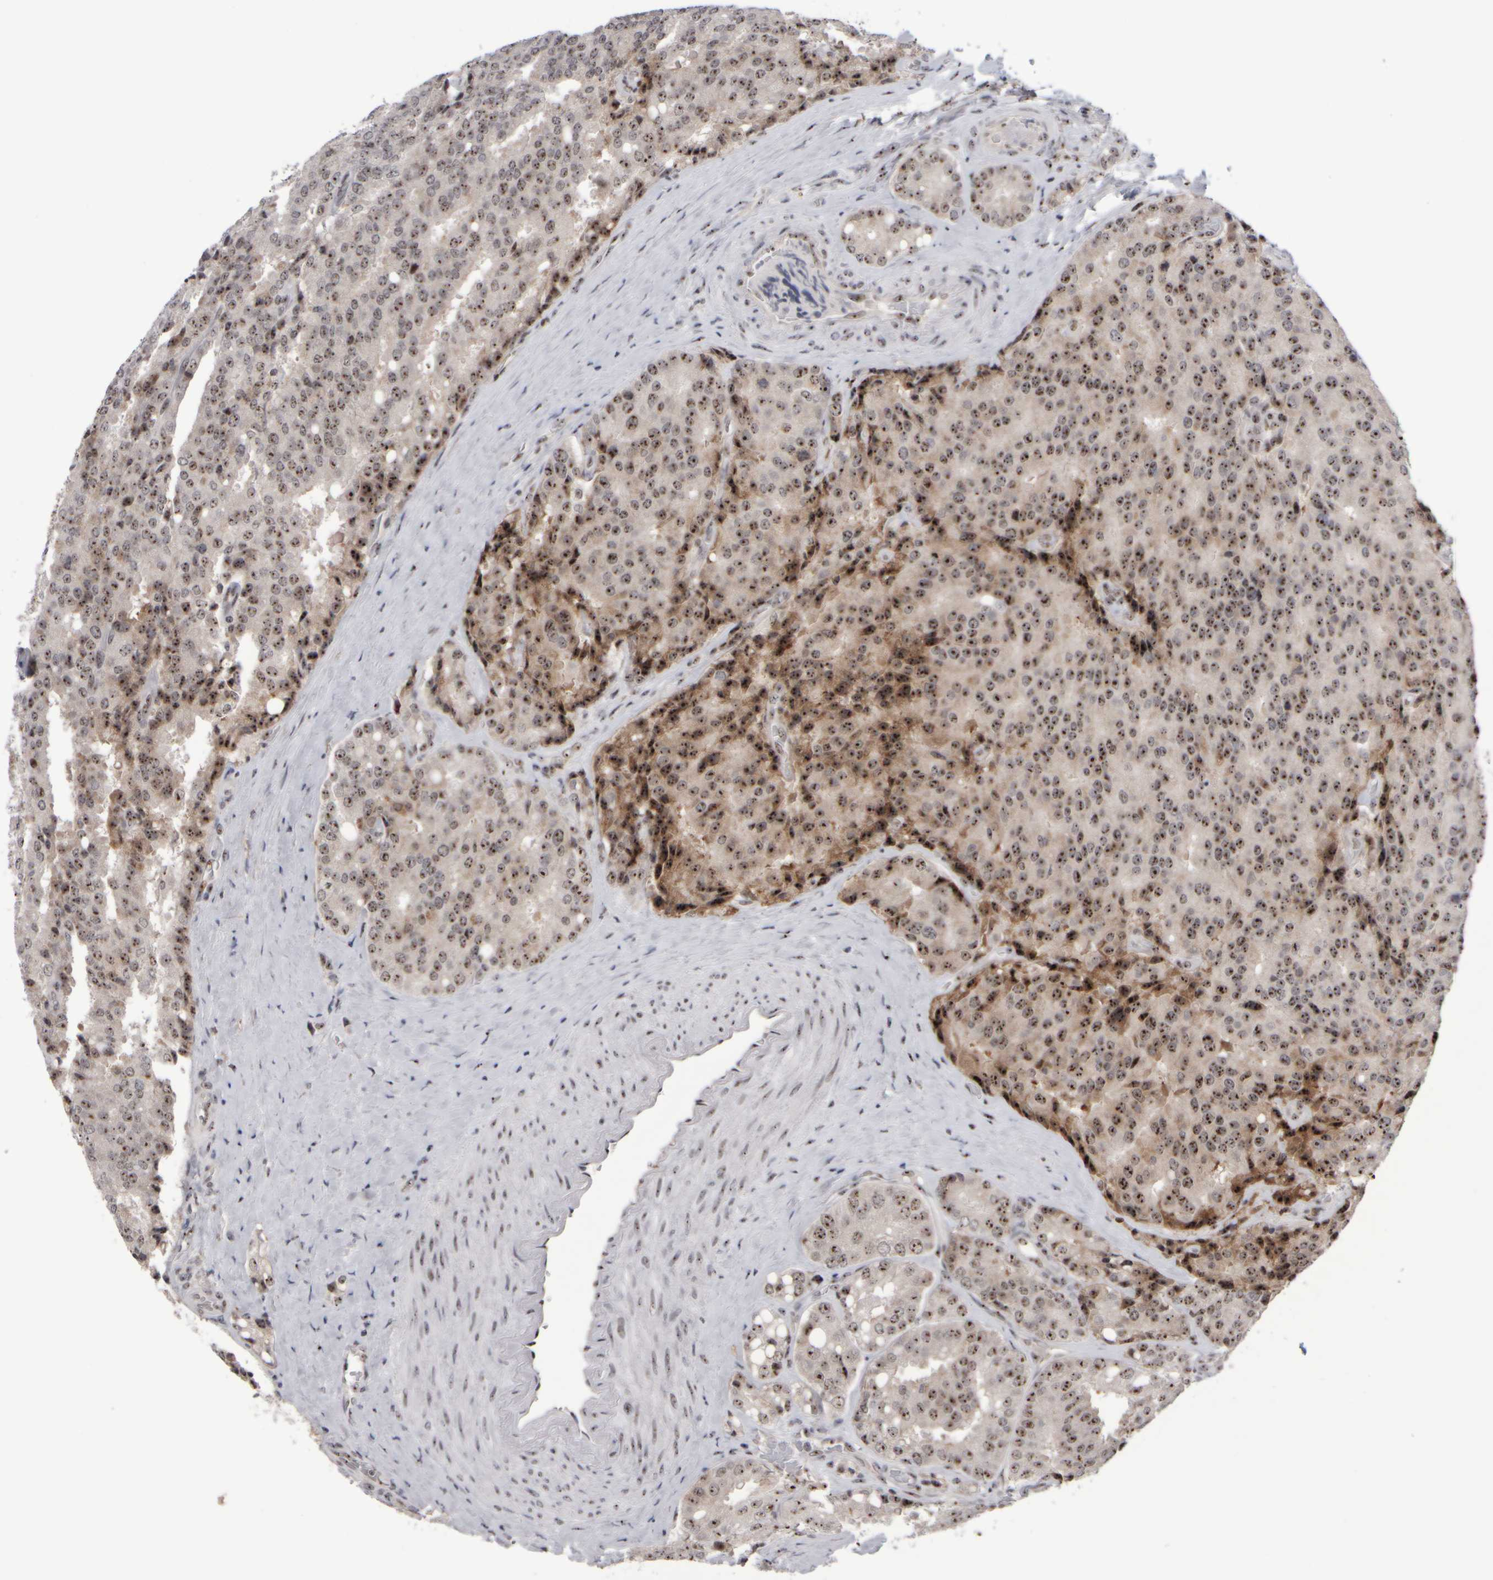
{"staining": {"intensity": "moderate", "quantity": ">75%", "location": "nuclear"}, "tissue": "prostate cancer", "cell_type": "Tumor cells", "image_type": "cancer", "snomed": [{"axis": "morphology", "description": "Adenocarcinoma, High grade"}, {"axis": "topography", "description": "Prostate"}], "caption": "Immunohistochemistry (IHC) (DAB) staining of high-grade adenocarcinoma (prostate) shows moderate nuclear protein expression in approximately >75% of tumor cells.", "gene": "SURF6", "patient": {"sex": "male", "age": 50}}